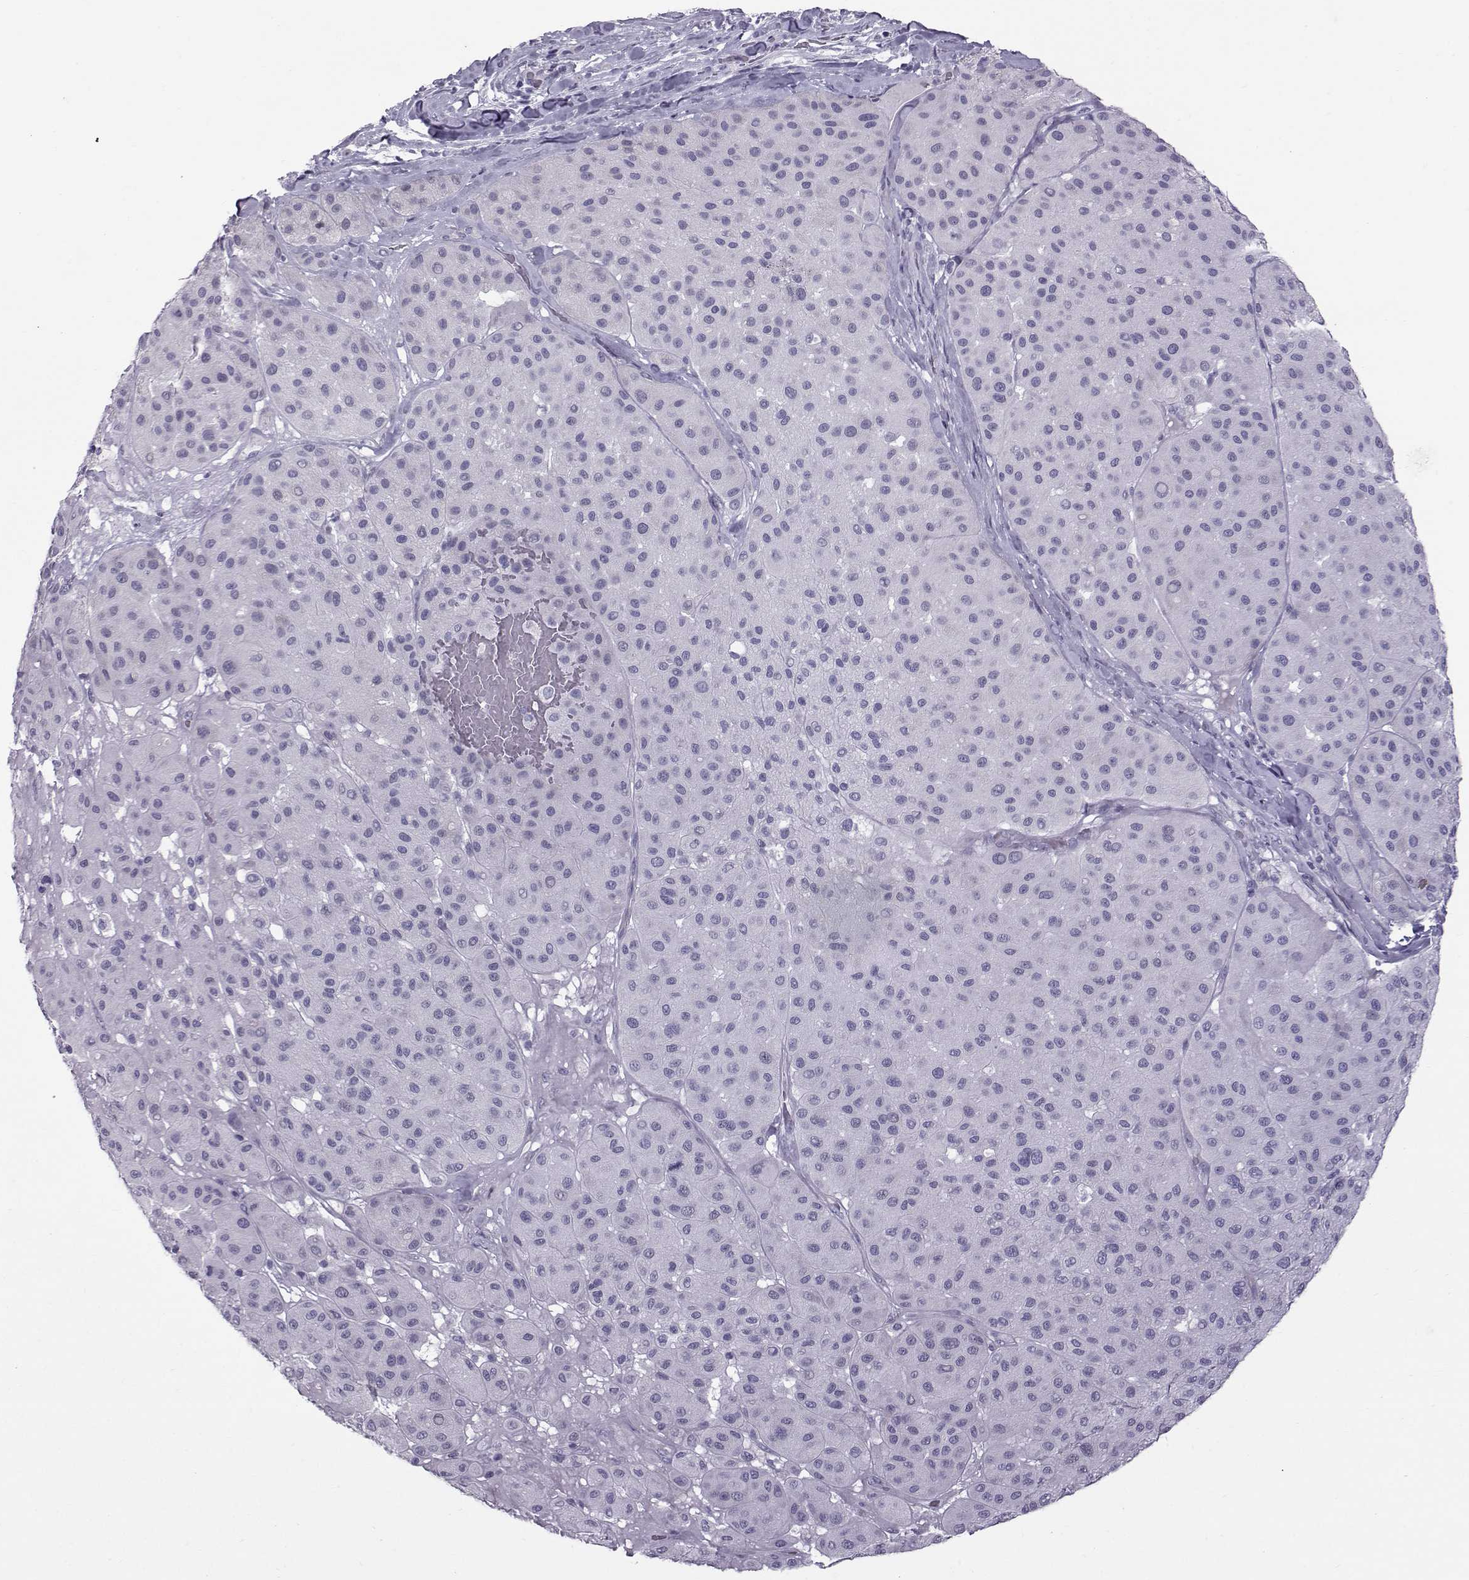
{"staining": {"intensity": "negative", "quantity": "none", "location": "none"}, "tissue": "melanoma", "cell_type": "Tumor cells", "image_type": "cancer", "snomed": [{"axis": "morphology", "description": "Malignant melanoma, Metastatic site"}, {"axis": "topography", "description": "Smooth muscle"}], "caption": "High power microscopy photomicrograph of an immunohistochemistry histopathology image of melanoma, revealing no significant positivity in tumor cells. Nuclei are stained in blue.", "gene": "DMRT3", "patient": {"sex": "male", "age": 41}}